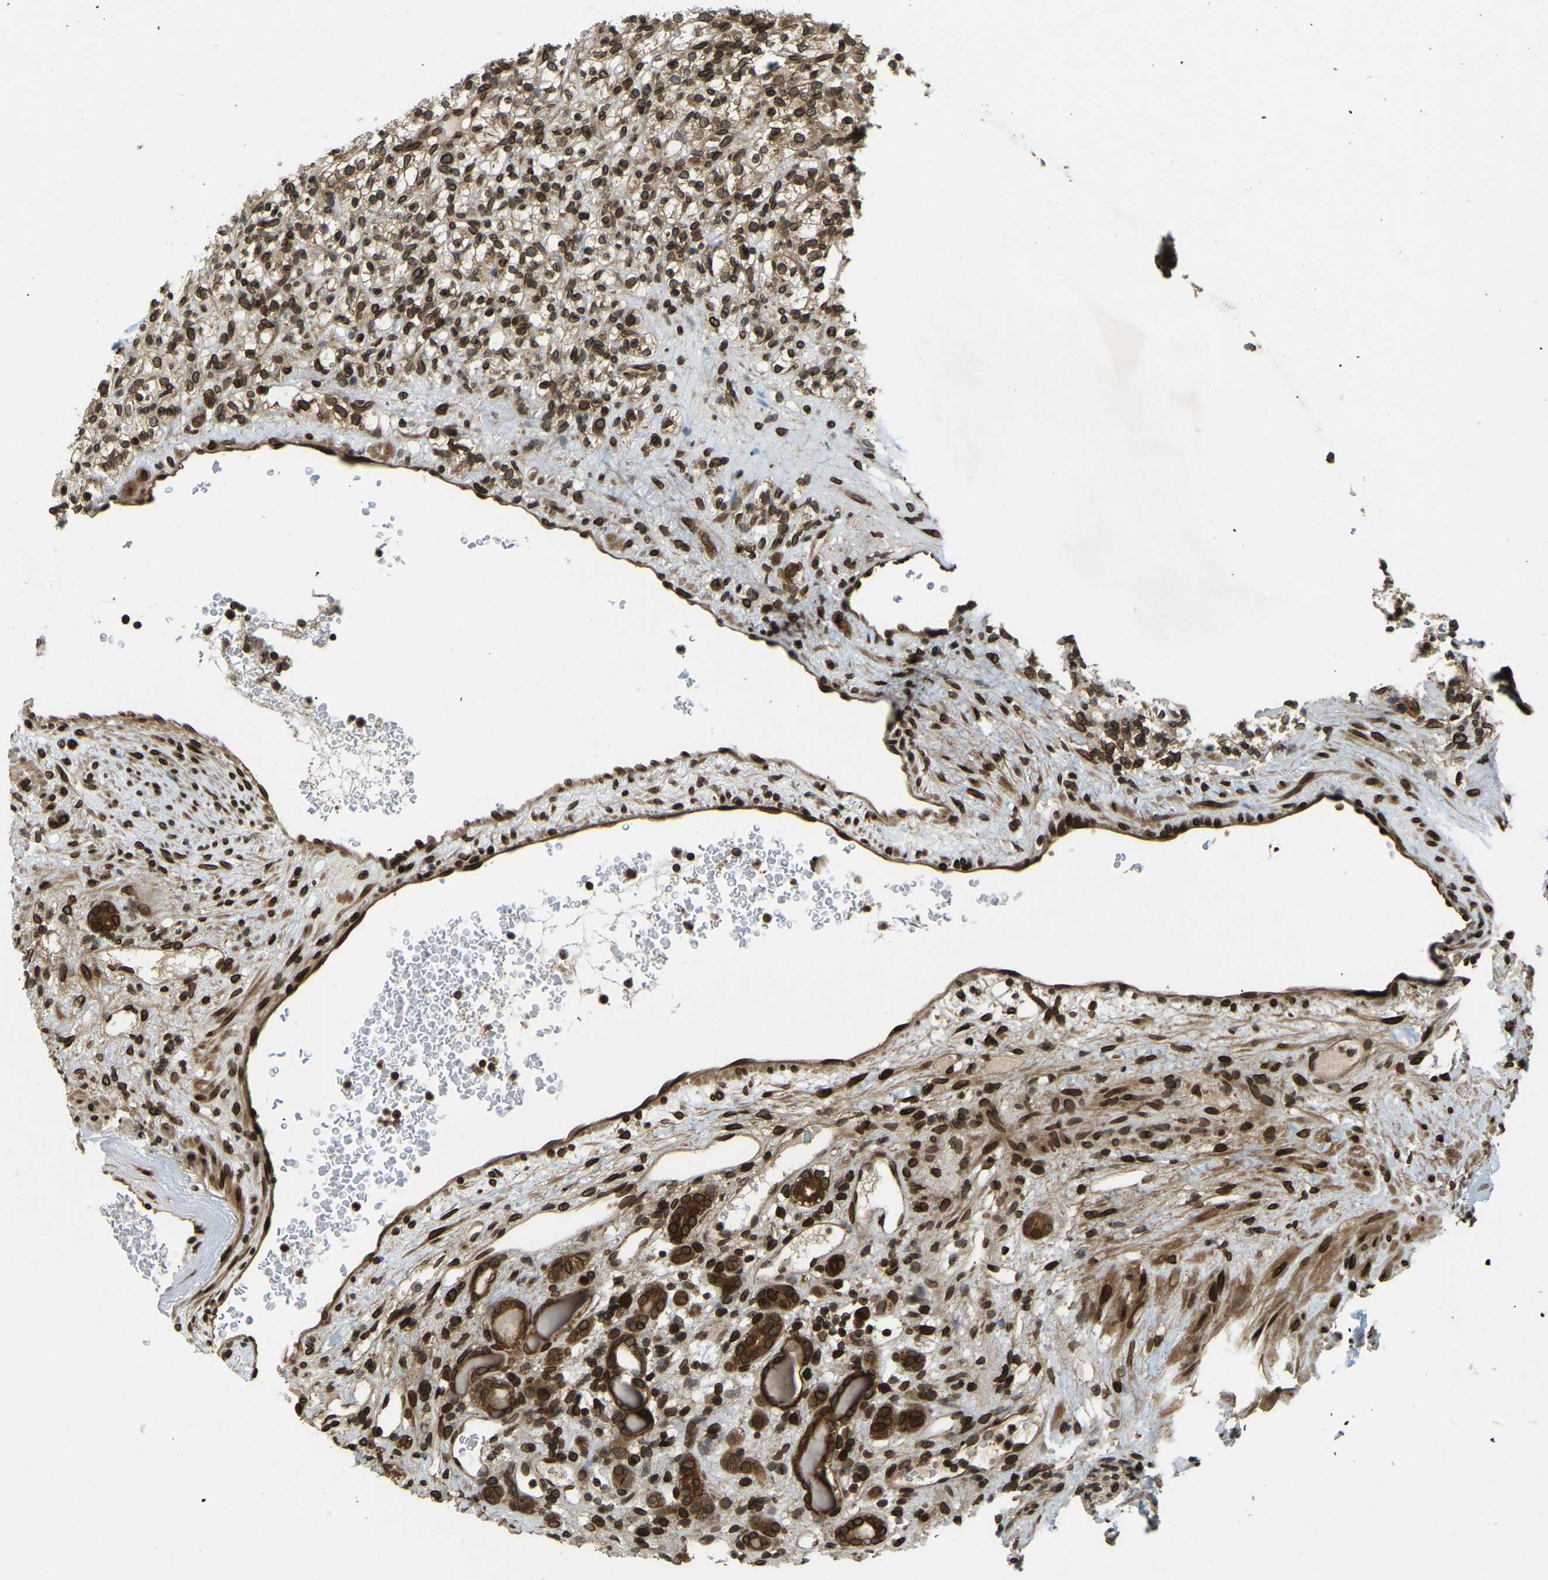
{"staining": {"intensity": "strong", "quantity": ">75%", "location": "nuclear"}, "tissue": "renal cancer", "cell_type": "Tumor cells", "image_type": "cancer", "snomed": [{"axis": "morphology", "description": "Normal tissue, NOS"}, {"axis": "morphology", "description": "Adenocarcinoma, NOS"}, {"axis": "topography", "description": "Kidney"}], "caption": "This histopathology image exhibits IHC staining of renal cancer (adenocarcinoma), with high strong nuclear expression in approximately >75% of tumor cells.", "gene": "SYNE1", "patient": {"sex": "female", "age": 72}}